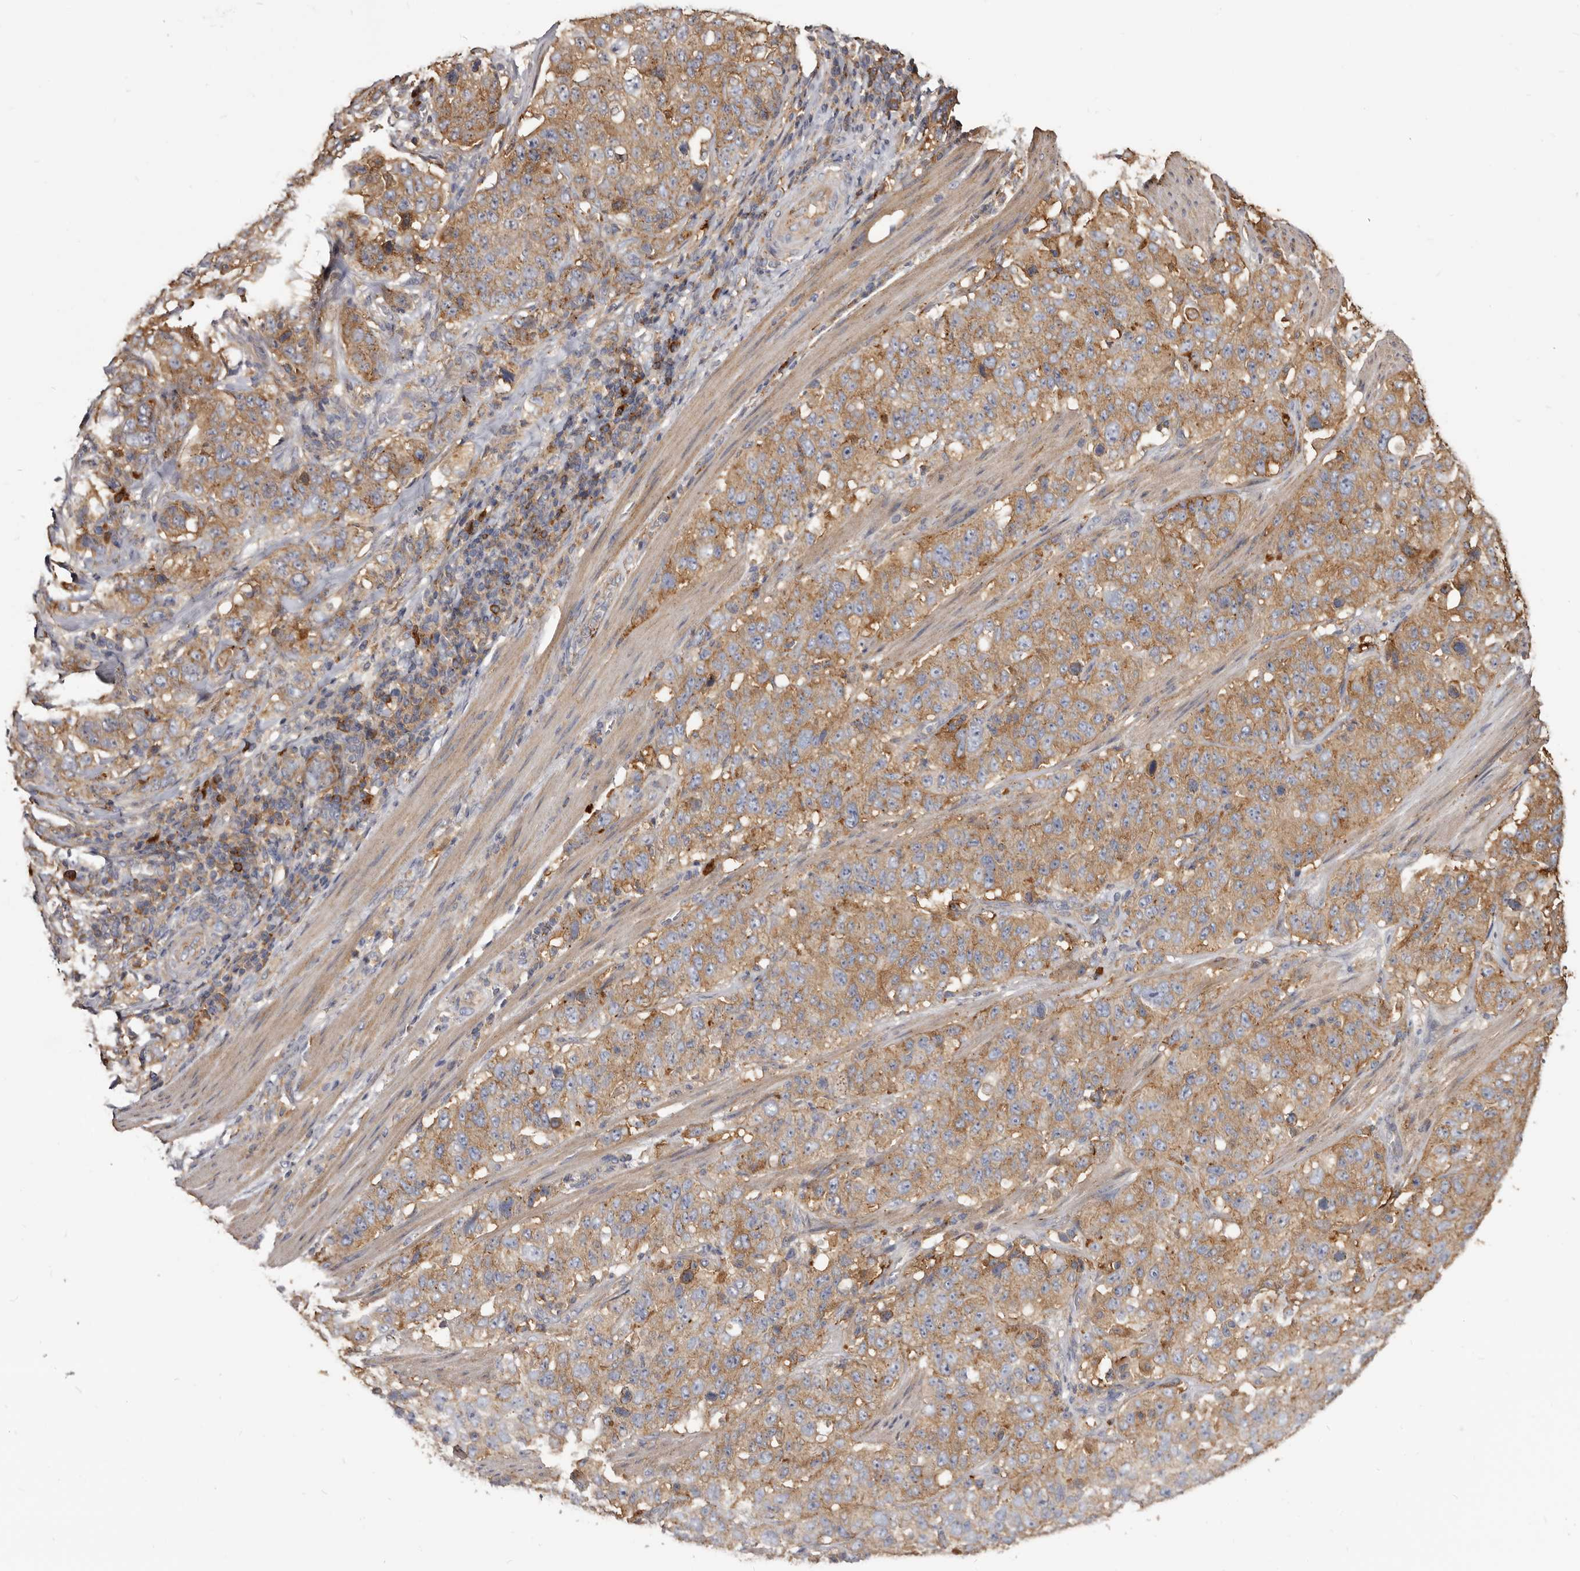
{"staining": {"intensity": "moderate", "quantity": ">75%", "location": "cytoplasmic/membranous"}, "tissue": "stomach cancer", "cell_type": "Tumor cells", "image_type": "cancer", "snomed": [{"axis": "morphology", "description": "Adenocarcinoma, NOS"}, {"axis": "topography", "description": "Stomach"}], "caption": "DAB (3,3'-diaminobenzidine) immunohistochemical staining of stomach cancer (adenocarcinoma) demonstrates moderate cytoplasmic/membranous protein positivity in about >75% of tumor cells.", "gene": "TPD52", "patient": {"sex": "male", "age": 48}}